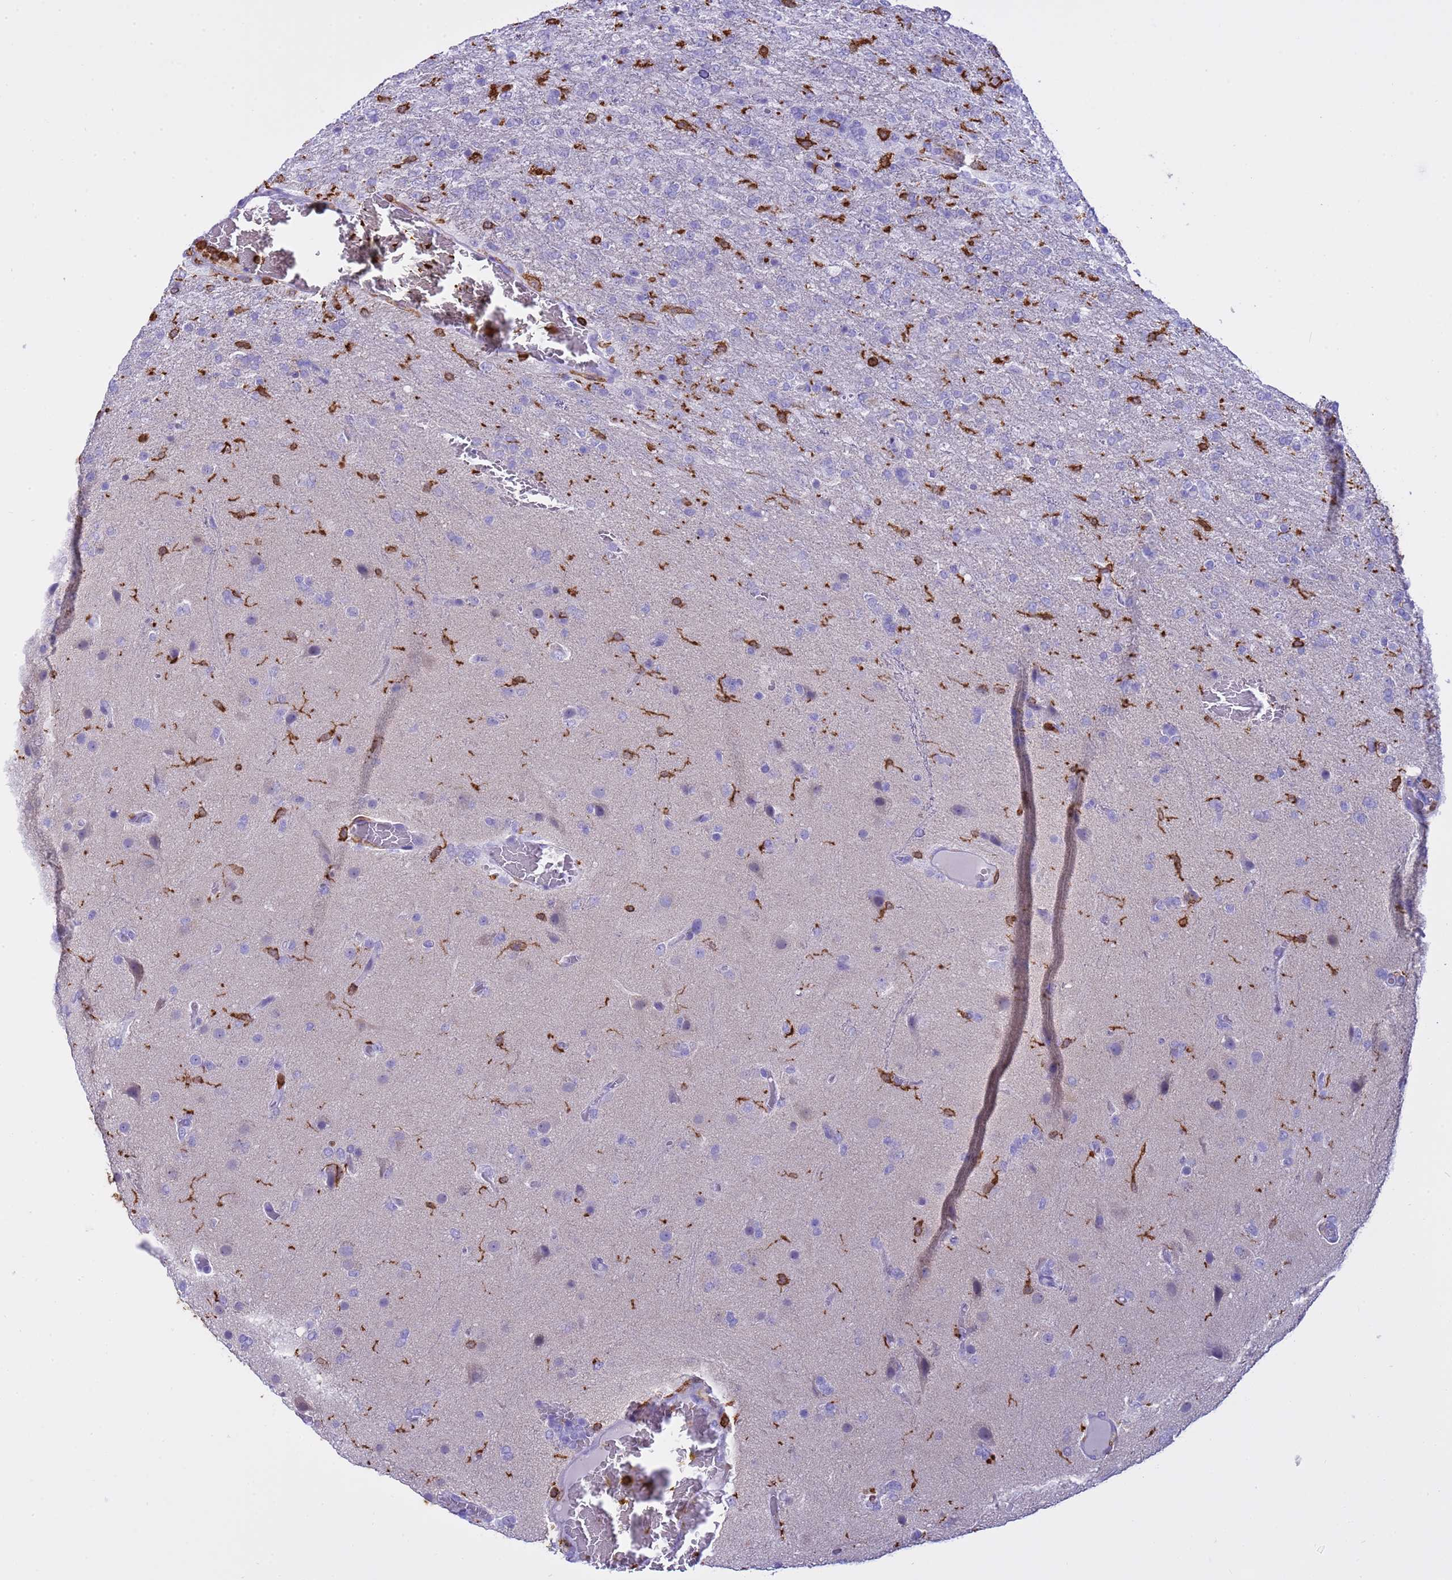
{"staining": {"intensity": "negative", "quantity": "none", "location": "none"}, "tissue": "glioma", "cell_type": "Tumor cells", "image_type": "cancer", "snomed": [{"axis": "morphology", "description": "Glioma, malignant, High grade"}, {"axis": "topography", "description": "Brain"}], "caption": "The histopathology image demonstrates no staining of tumor cells in malignant glioma (high-grade). The staining was performed using DAB (3,3'-diaminobenzidine) to visualize the protein expression in brown, while the nuclei were stained in blue with hematoxylin (Magnification: 20x).", "gene": "IRF5", "patient": {"sex": "female", "age": 74}}